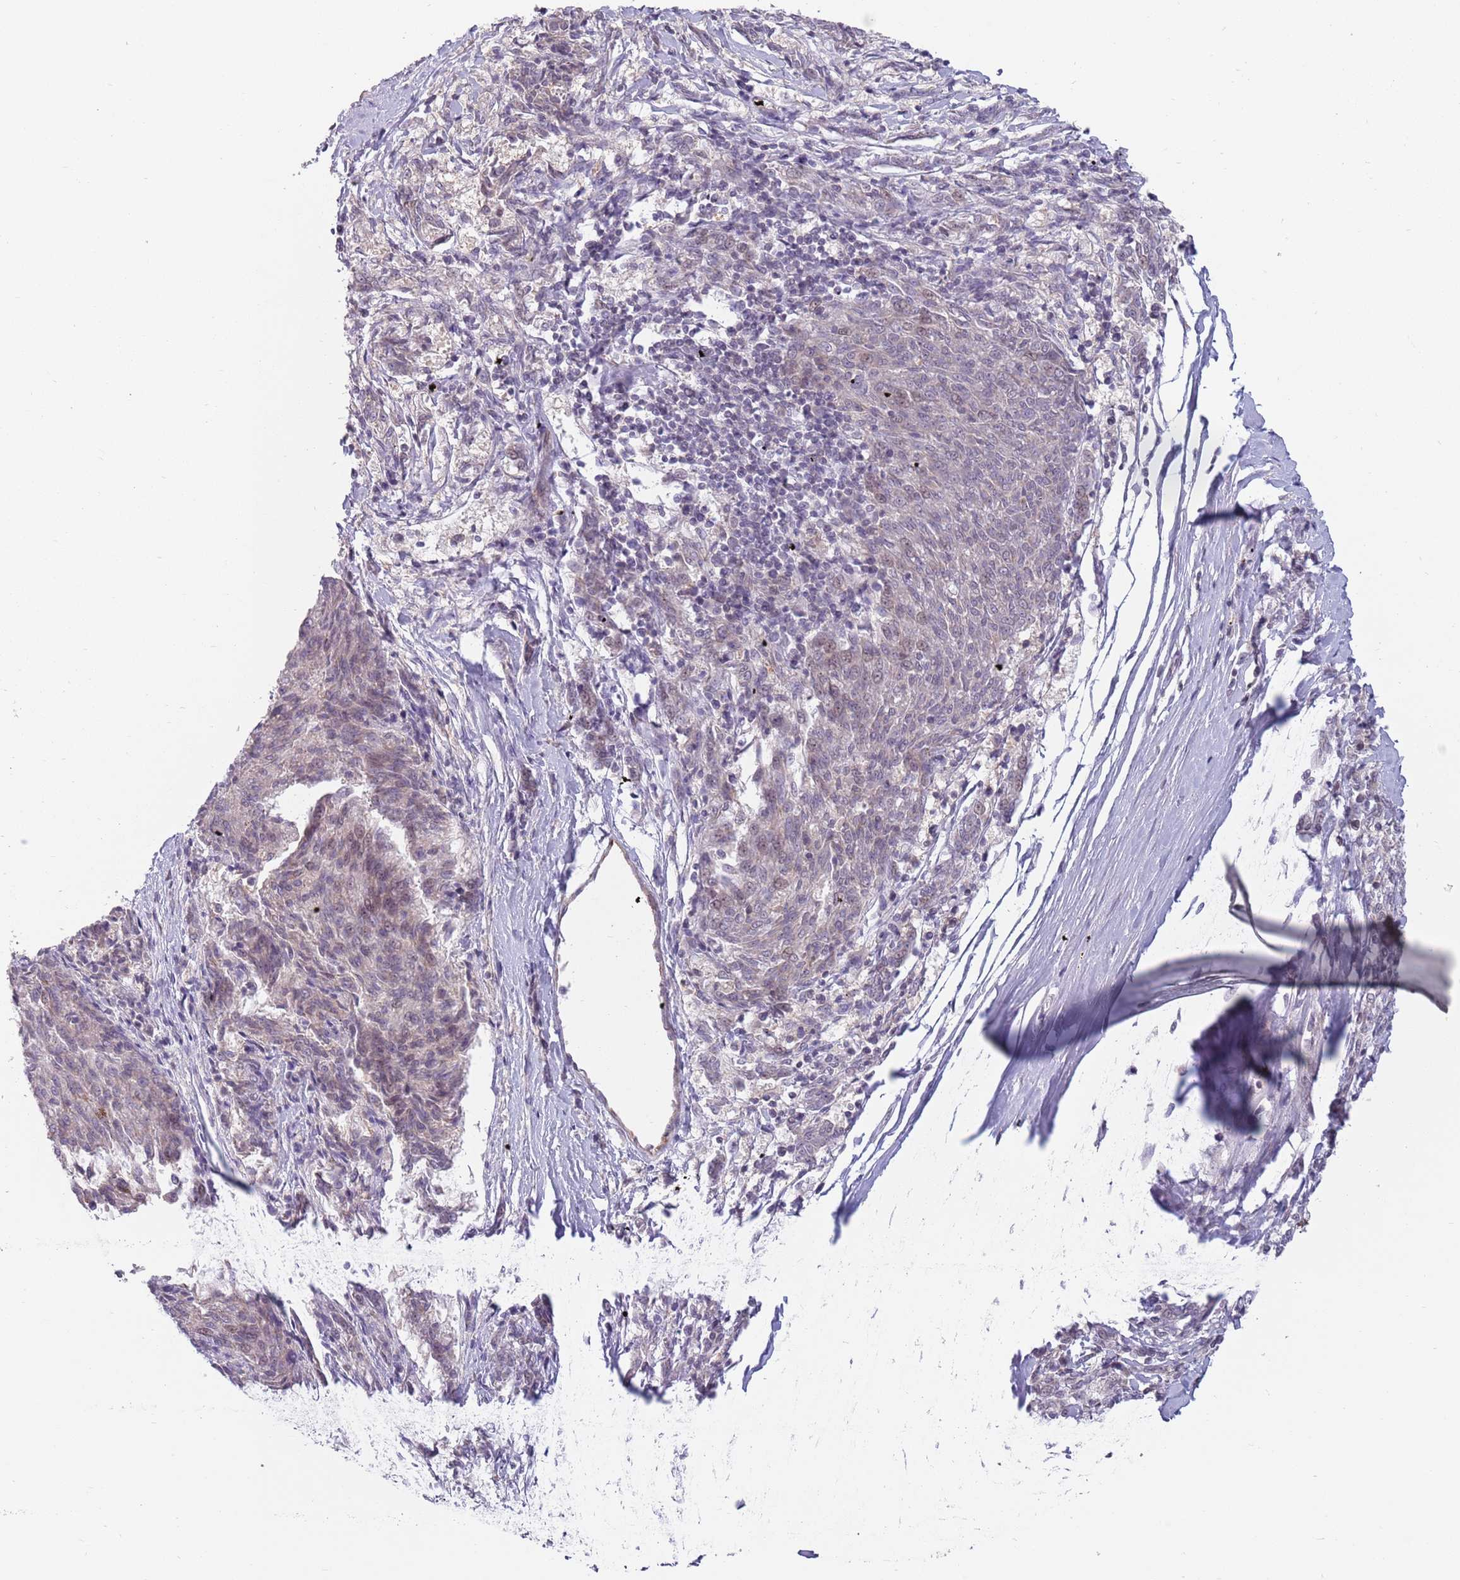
{"staining": {"intensity": "weak", "quantity": "<25%", "location": "nuclear"}, "tissue": "melanoma", "cell_type": "Tumor cells", "image_type": "cancer", "snomed": [{"axis": "morphology", "description": "Malignant melanoma, NOS"}, {"axis": "topography", "description": "Skin"}], "caption": "A photomicrograph of human malignant melanoma is negative for staining in tumor cells.", "gene": "ZNF574", "patient": {"sex": "female", "age": 72}}